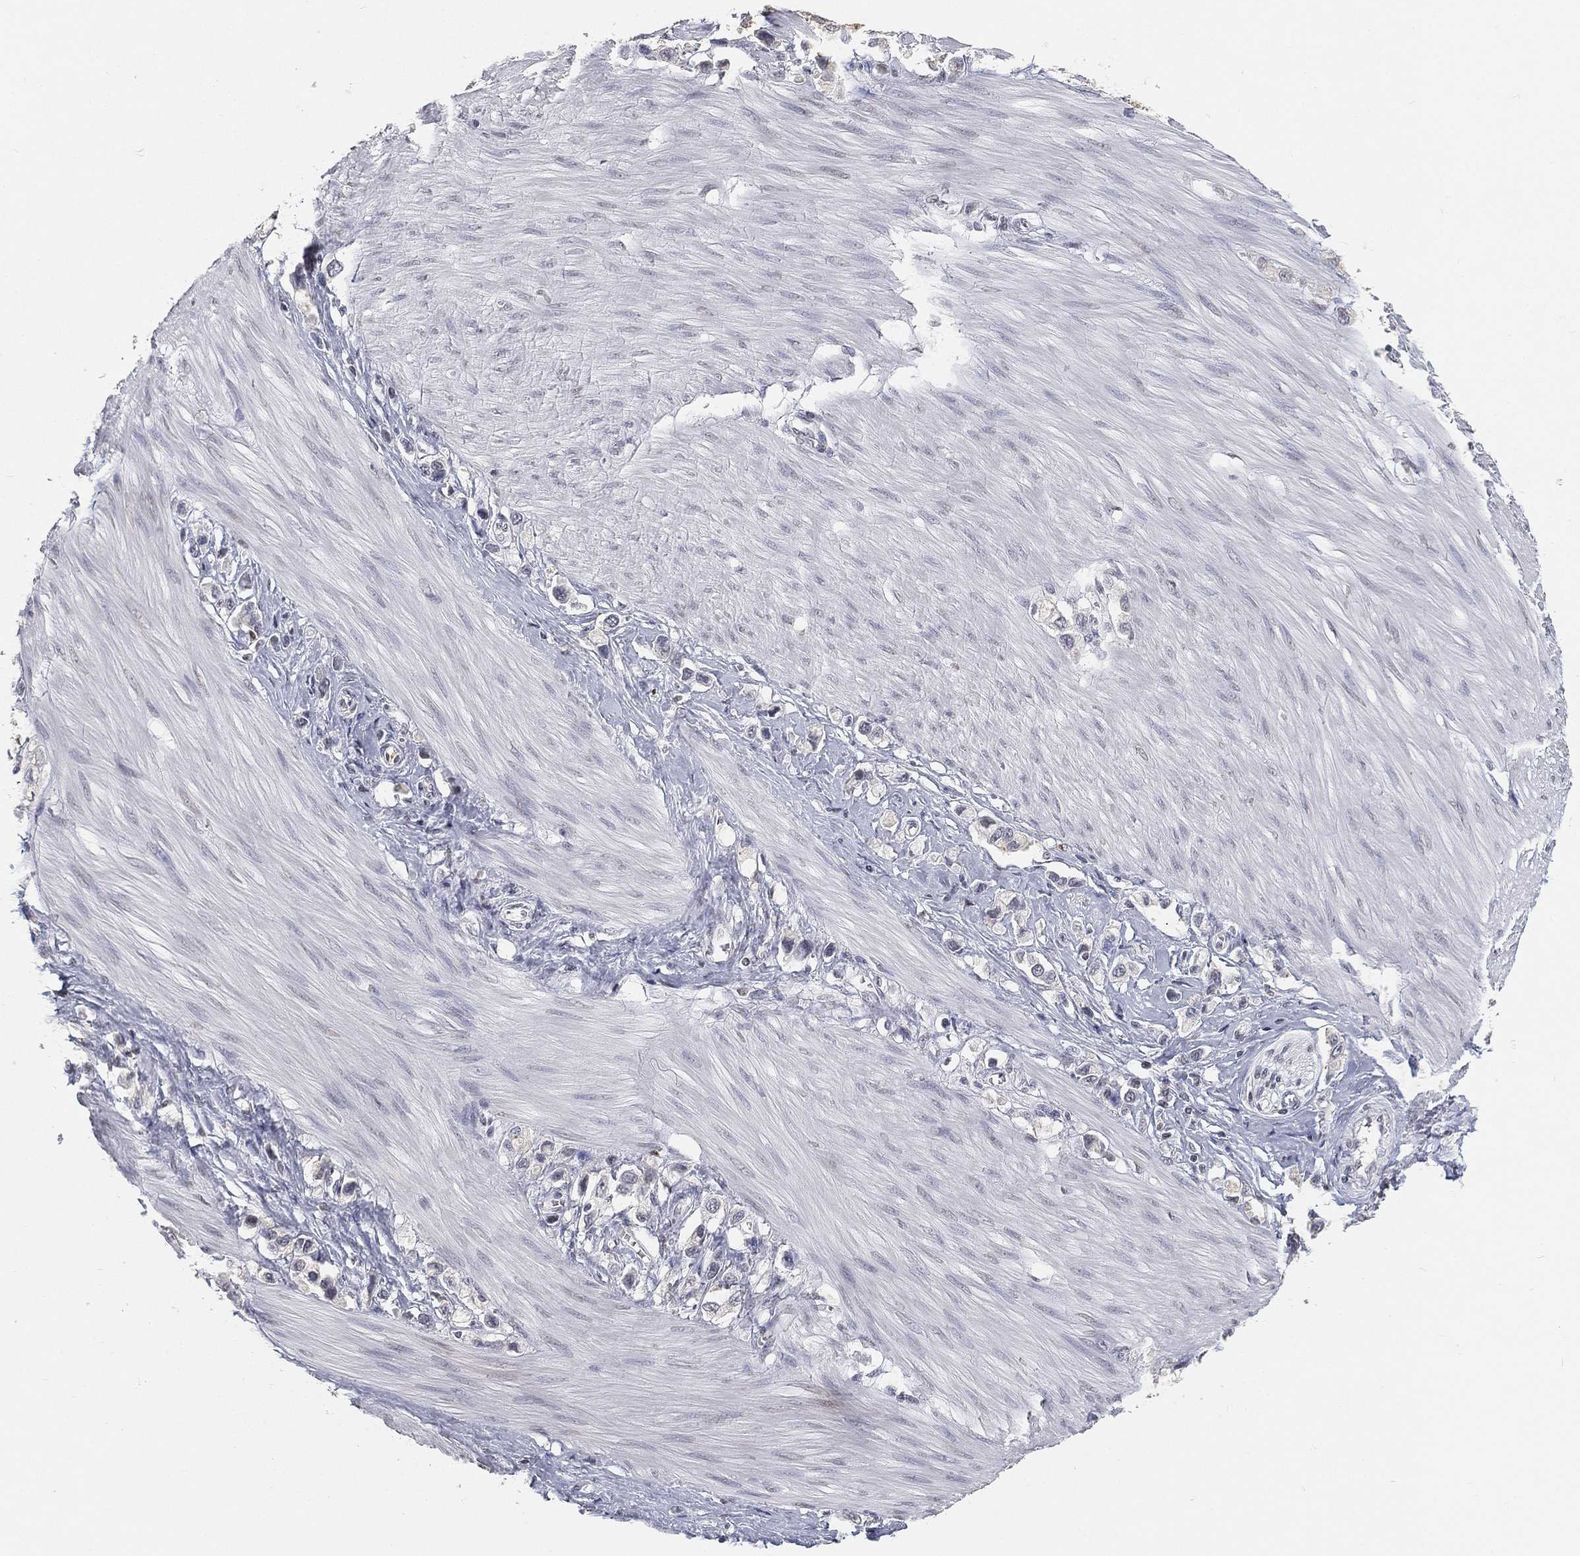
{"staining": {"intensity": "negative", "quantity": "none", "location": "none"}, "tissue": "stomach cancer", "cell_type": "Tumor cells", "image_type": "cancer", "snomed": [{"axis": "morphology", "description": "Normal tissue, NOS"}, {"axis": "morphology", "description": "Adenocarcinoma, NOS"}, {"axis": "morphology", "description": "Adenocarcinoma, High grade"}, {"axis": "topography", "description": "Stomach, upper"}, {"axis": "topography", "description": "Stomach"}], "caption": "Tumor cells show no significant protein staining in stomach cancer (high-grade adenocarcinoma). (Brightfield microscopy of DAB immunohistochemistry (IHC) at high magnification).", "gene": "ARG1", "patient": {"sex": "female", "age": 65}}